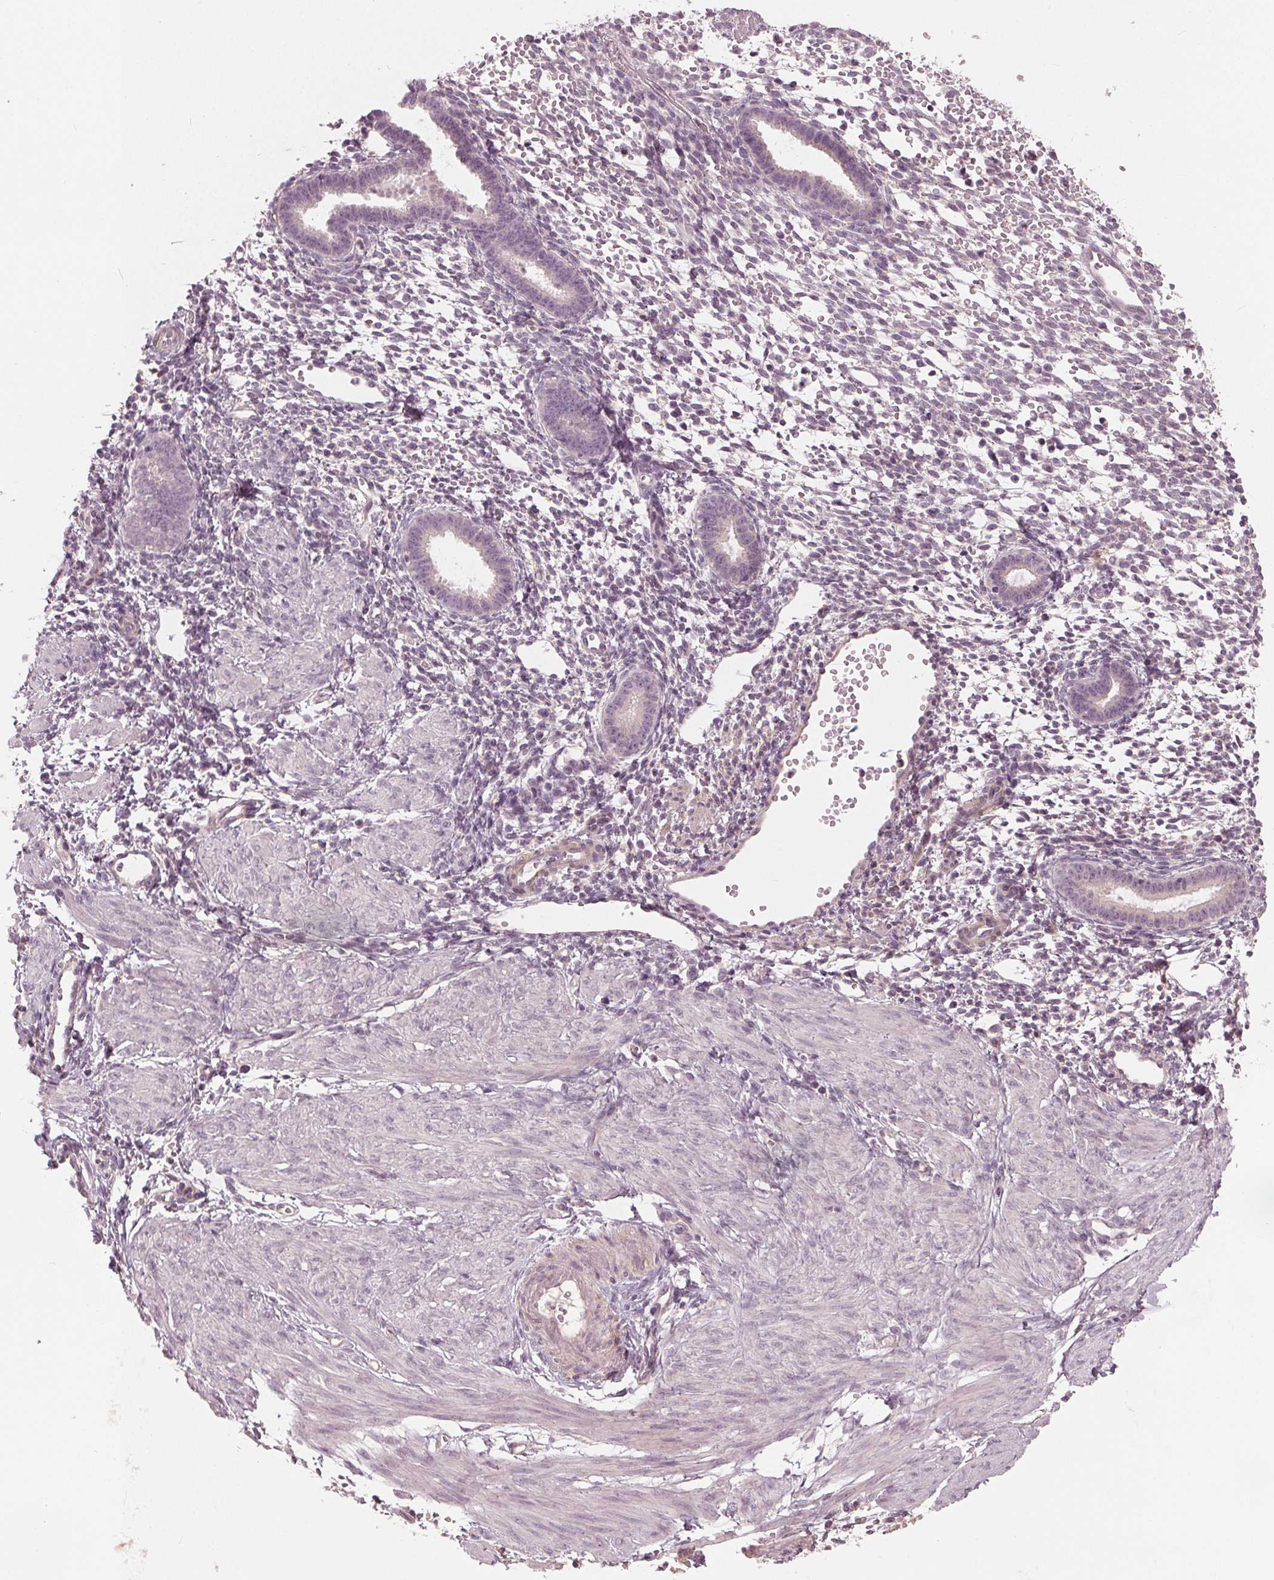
{"staining": {"intensity": "negative", "quantity": "none", "location": "none"}, "tissue": "endometrium", "cell_type": "Cells in endometrial stroma", "image_type": "normal", "snomed": [{"axis": "morphology", "description": "Normal tissue, NOS"}, {"axis": "topography", "description": "Endometrium"}], "caption": "Immunohistochemistry of benign human endometrium reveals no staining in cells in endometrial stroma. Nuclei are stained in blue.", "gene": "KLK13", "patient": {"sex": "female", "age": 36}}